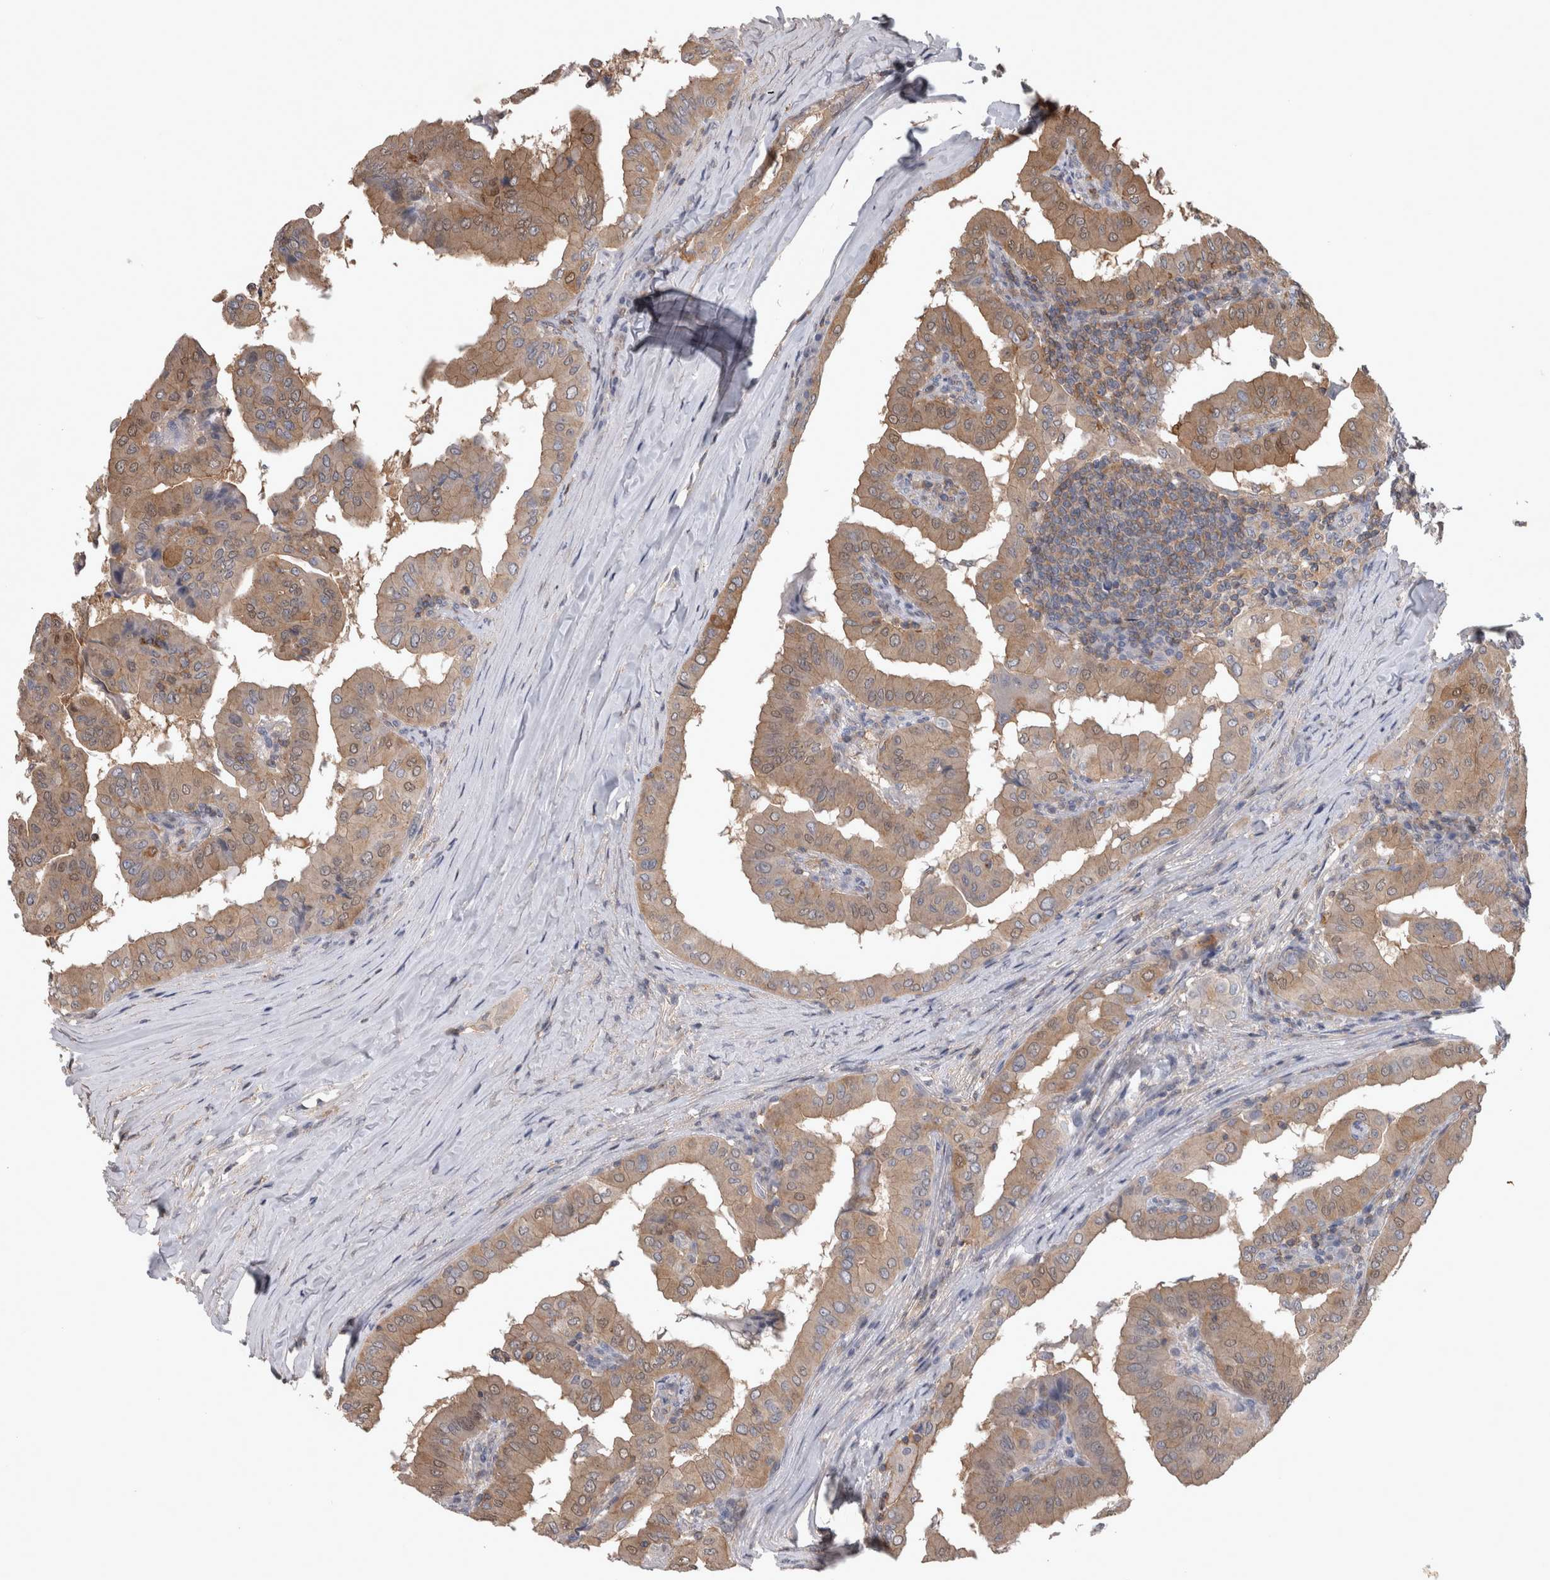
{"staining": {"intensity": "weak", "quantity": "25%-75%", "location": "cytoplasmic/membranous,nuclear"}, "tissue": "thyroid cancer", "cell_type": "Tumor cells", "image_type": "cancer", "snomed": [{"axis": "morphology", "description": "Papillary adenocarcinoma, NOS"}, {"axis": "topography", "description": "Thyroid gland"}], "caption": "IHC (DAB (3,3'-diaminobenzidine)) staining of human thyroid papillary adenocarcinoma reveals weak cytoplasmic/membranous and nuclear protein staining in approximately 25%-75% of tumor cells.", "gene": "SPATA48", "patient": {"sex": "male", "age": 33}}